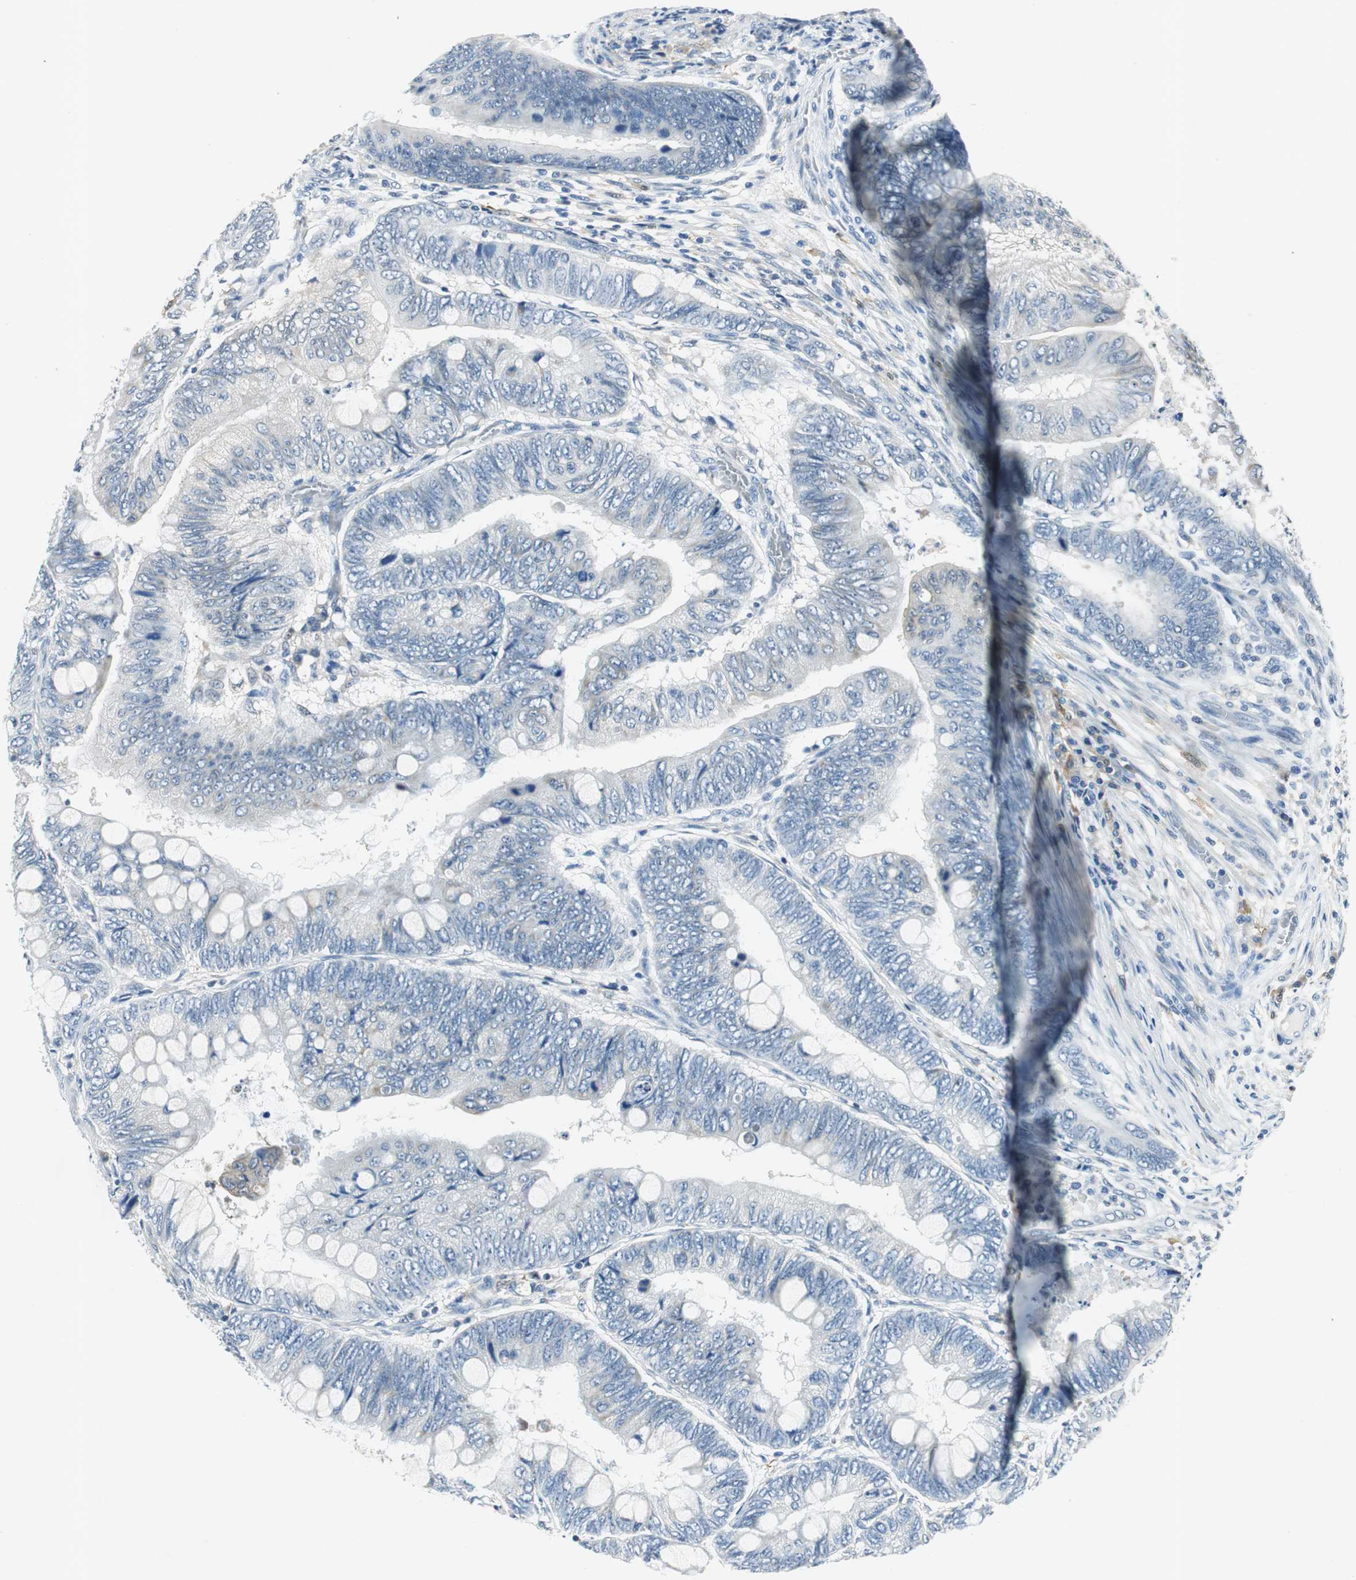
{"staining": {"intensity": "negative", "quantity": "none", "location": "none"}, "tissue": "colorectal cancer", "cell_type": "Tumor cells", "image_type": "cancer", "snomed": [{"axis": "morphology", "description": "Normal tissue, NOS"}, {"axis": "morphology", "description": "Adenocarcinoma, NOS"}, {"axis": "topography", "description": "Rectum"}, {"axis": "topography", "description": "Peripheral nerve tissue"}], "caption": "An immunohistochemistry micrograph of colorectal cancer (adenocarcinoma) is shown. There is no staining in tumor cells of colorectal cancer (adenocarcinoma).", "gene": "ME1", "patient": {"sex": "male", "age": 92}}